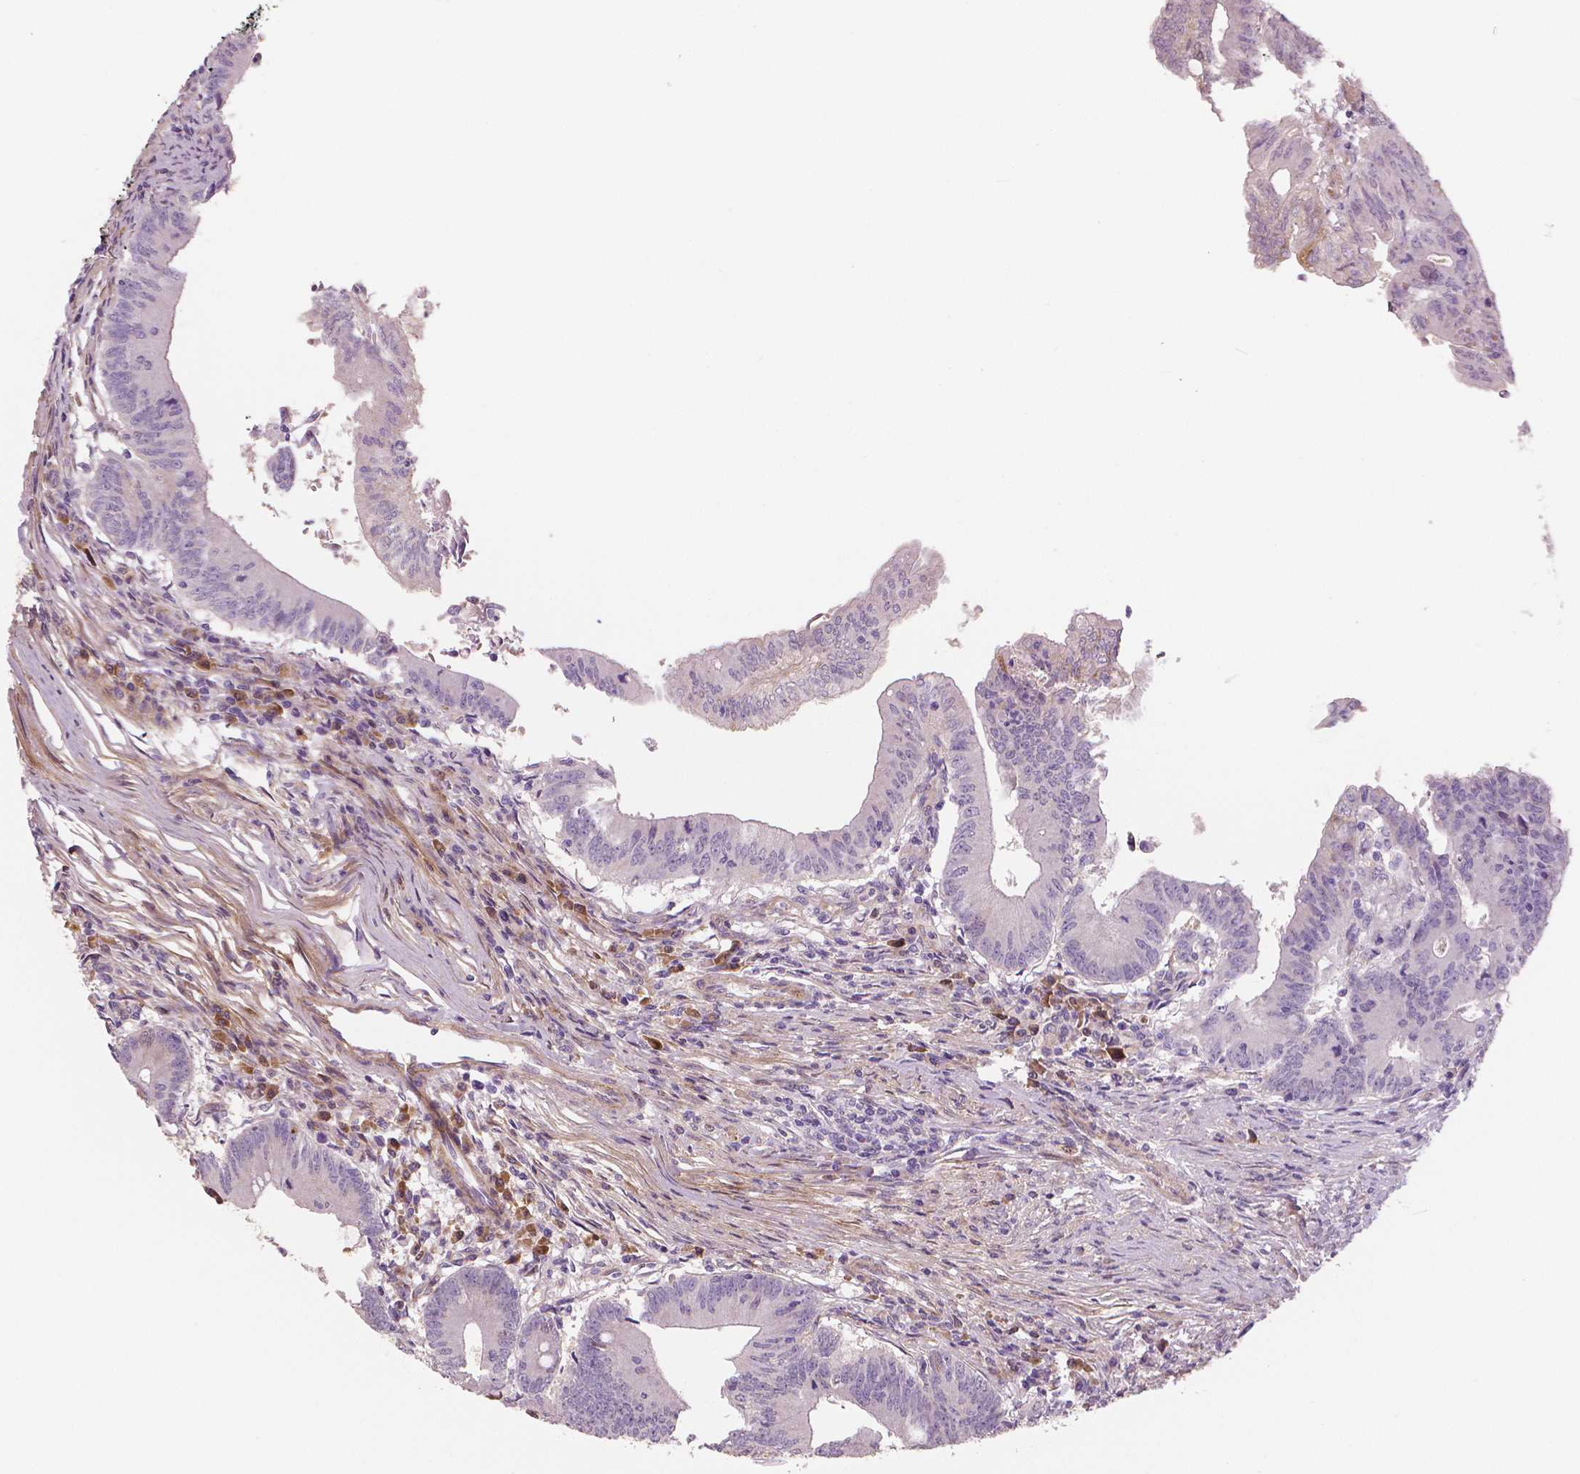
{"staining": {"intensity": "negative", "quantity": "none", "location": "none"}, "tissue": "colorectal cancer", "cell_type": "Tumor cells", "image_type": "cancer", "snomed": [{"axis": "morphology", "description": "Adenocarcinoma, NOS"}, {"axis": "topography", "description": "Colon"}], "caption": "An immunohistochemistry (IHC) photomicrograph of colorectal cancer (adenocarcinoma) is shown. There is no staining in tumor cells of colorectal cancer (adenocarcinoma). (DAB IHC with hematoxylin counter stain).", "gene": "FLT1", "patient": {"sex": "female", "age": 70}}